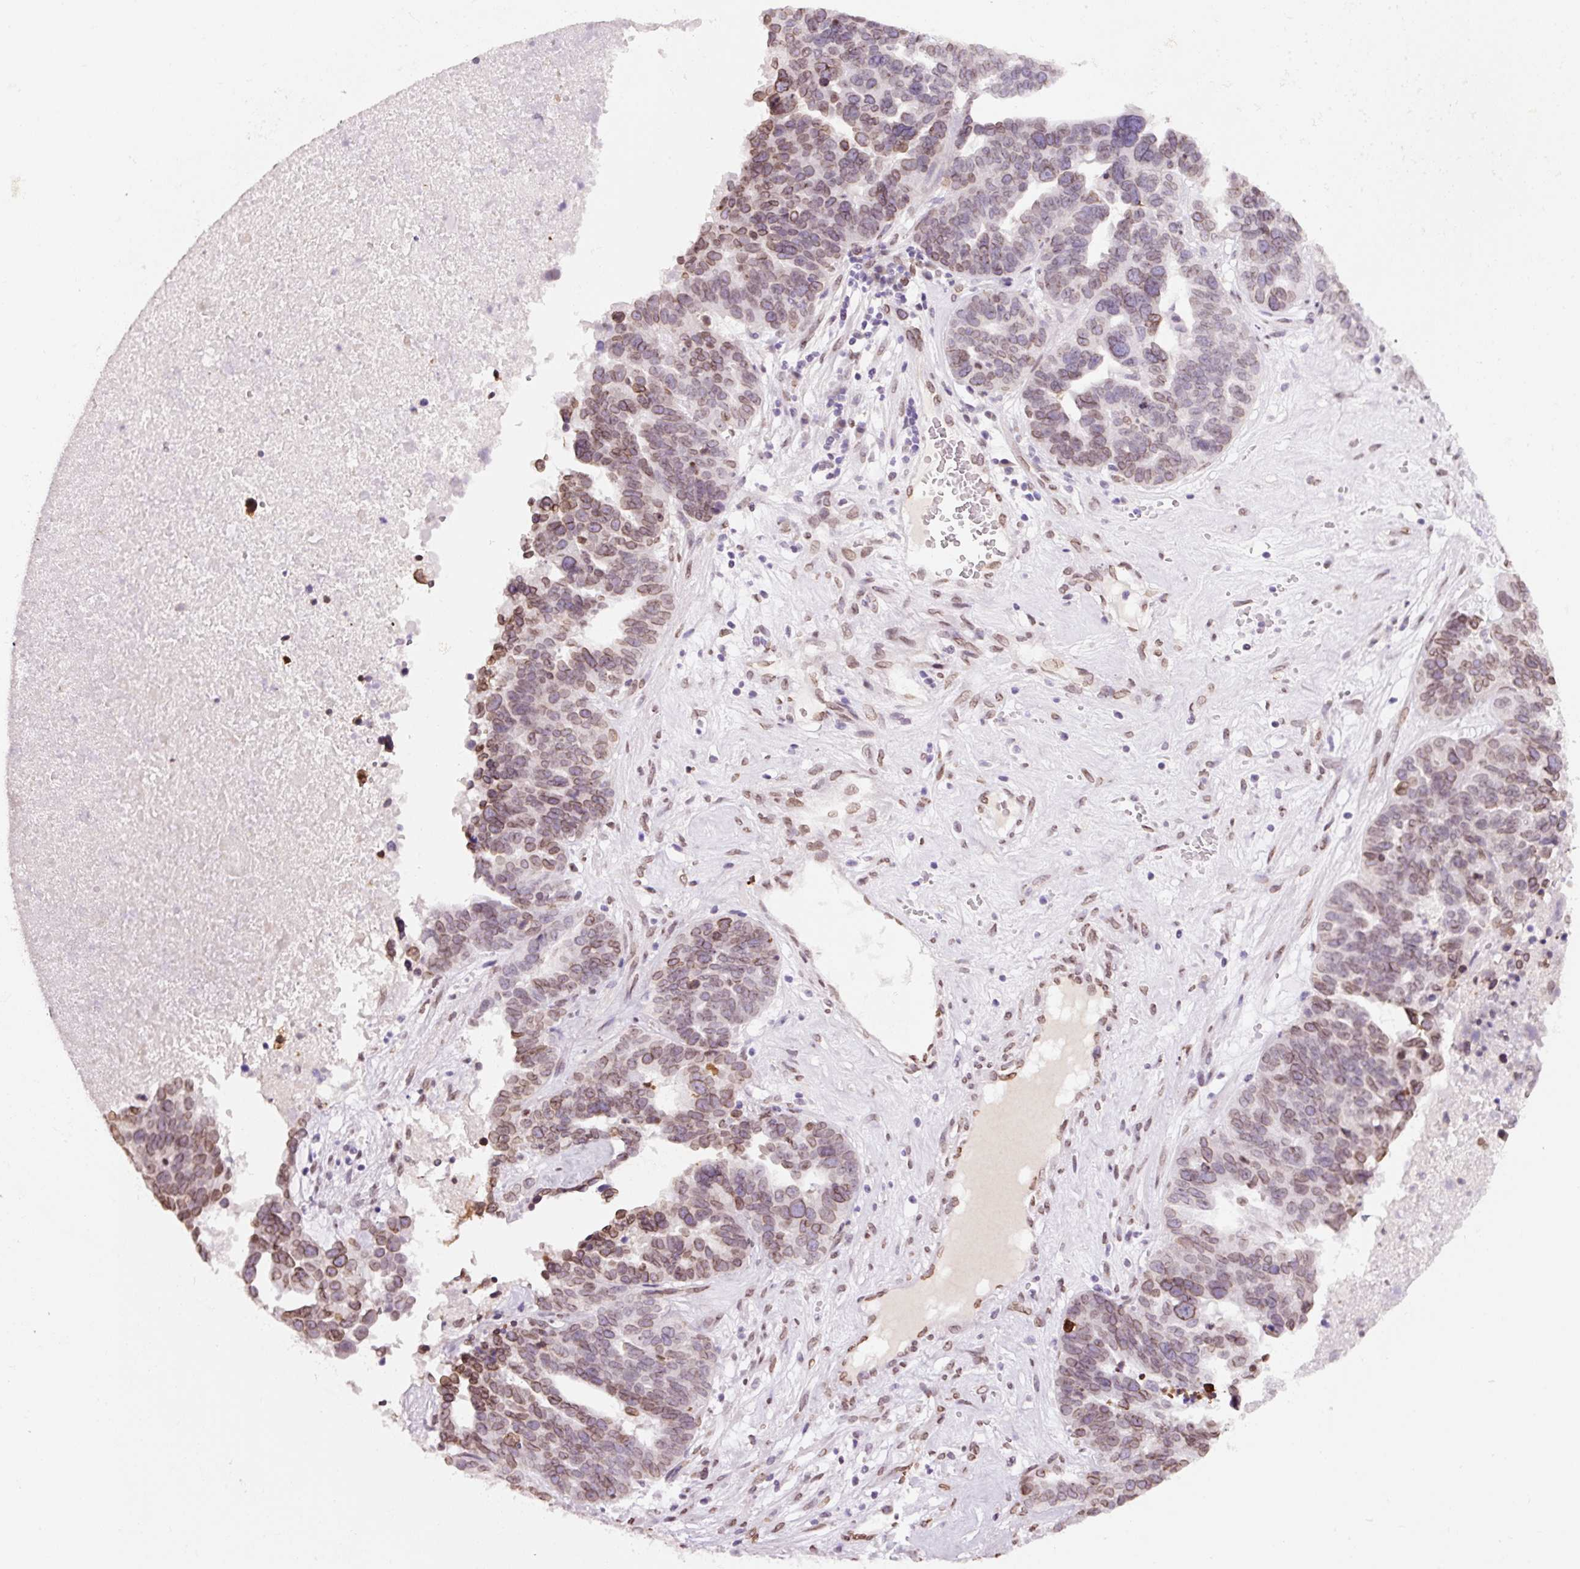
{"staining": {"intensity": "moderate", "quantity": "25%-75%", "location": "cytoplasmic/membranous,nuclear"}, "tissue": "ovarian cancer", "cell_type": "Tumor cells", "image_type": "cancer", "snomed": [{"axis": "morphology", "description": "Cystadenocarcinoma, serous, NOS"}, {"axis": "topography", "description": "Ovary"}], "caption": "The histopathology image reveals staining of ovarian serous cystadenocarcinoma, revealing moderate cytoplasmic/membranous and nuclear protein positivity (brown color) within tumor cells. The staining was performed using DAB (3,3'-diaminobenzidine), with brown indicating positive protein expression. Nuclei are stained blue with hematoxylin.", "gene": "ZNF224", "patient": {"sex": "female", "age": 59}}